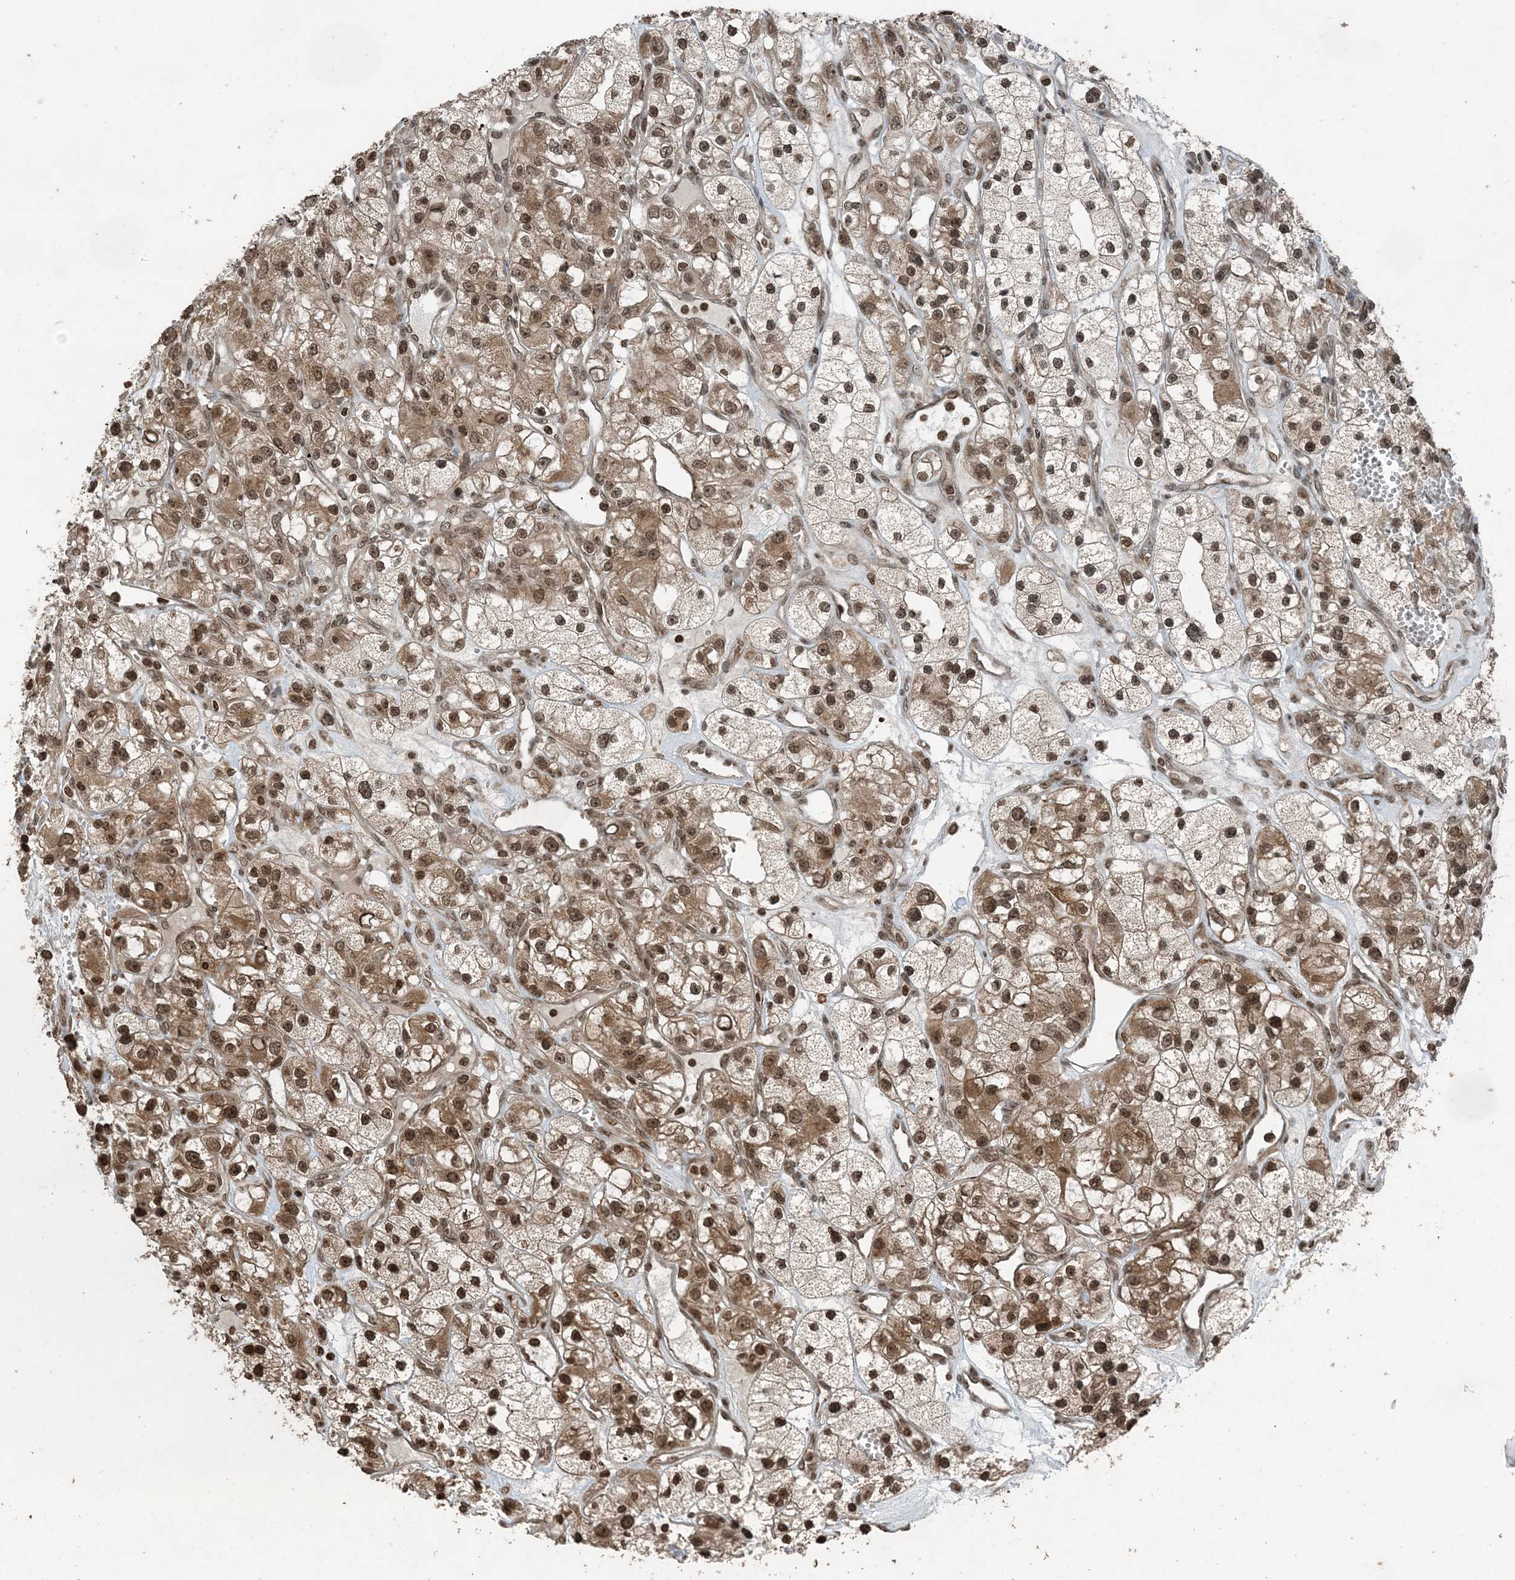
{"staining": {"intensity": "moderate", "quantity": ">75%", "location": "cytoplasmic/membranous,nuclear"}, "tissue": "renal cancer", "cell_type": "Tumor cells", "image_type": "cancer", "snomed": [{"axis": "morphology", "description": "Adenocarcinoma, NOS"}, {"axis": "topography", "description": "Kidney"}], "caption": "Protein staining of renal cancer (adenocarcinoma) tissue shows moderate cytoplasmic/membranous and nuclear positivity in approximately >75% of tumor cells. Immunohistochemistry stains the protein of interest in brown and the nuclei are stained blue.", "gene": "ZFAND2B", "patient": {"sex": "female", "age": 57}}